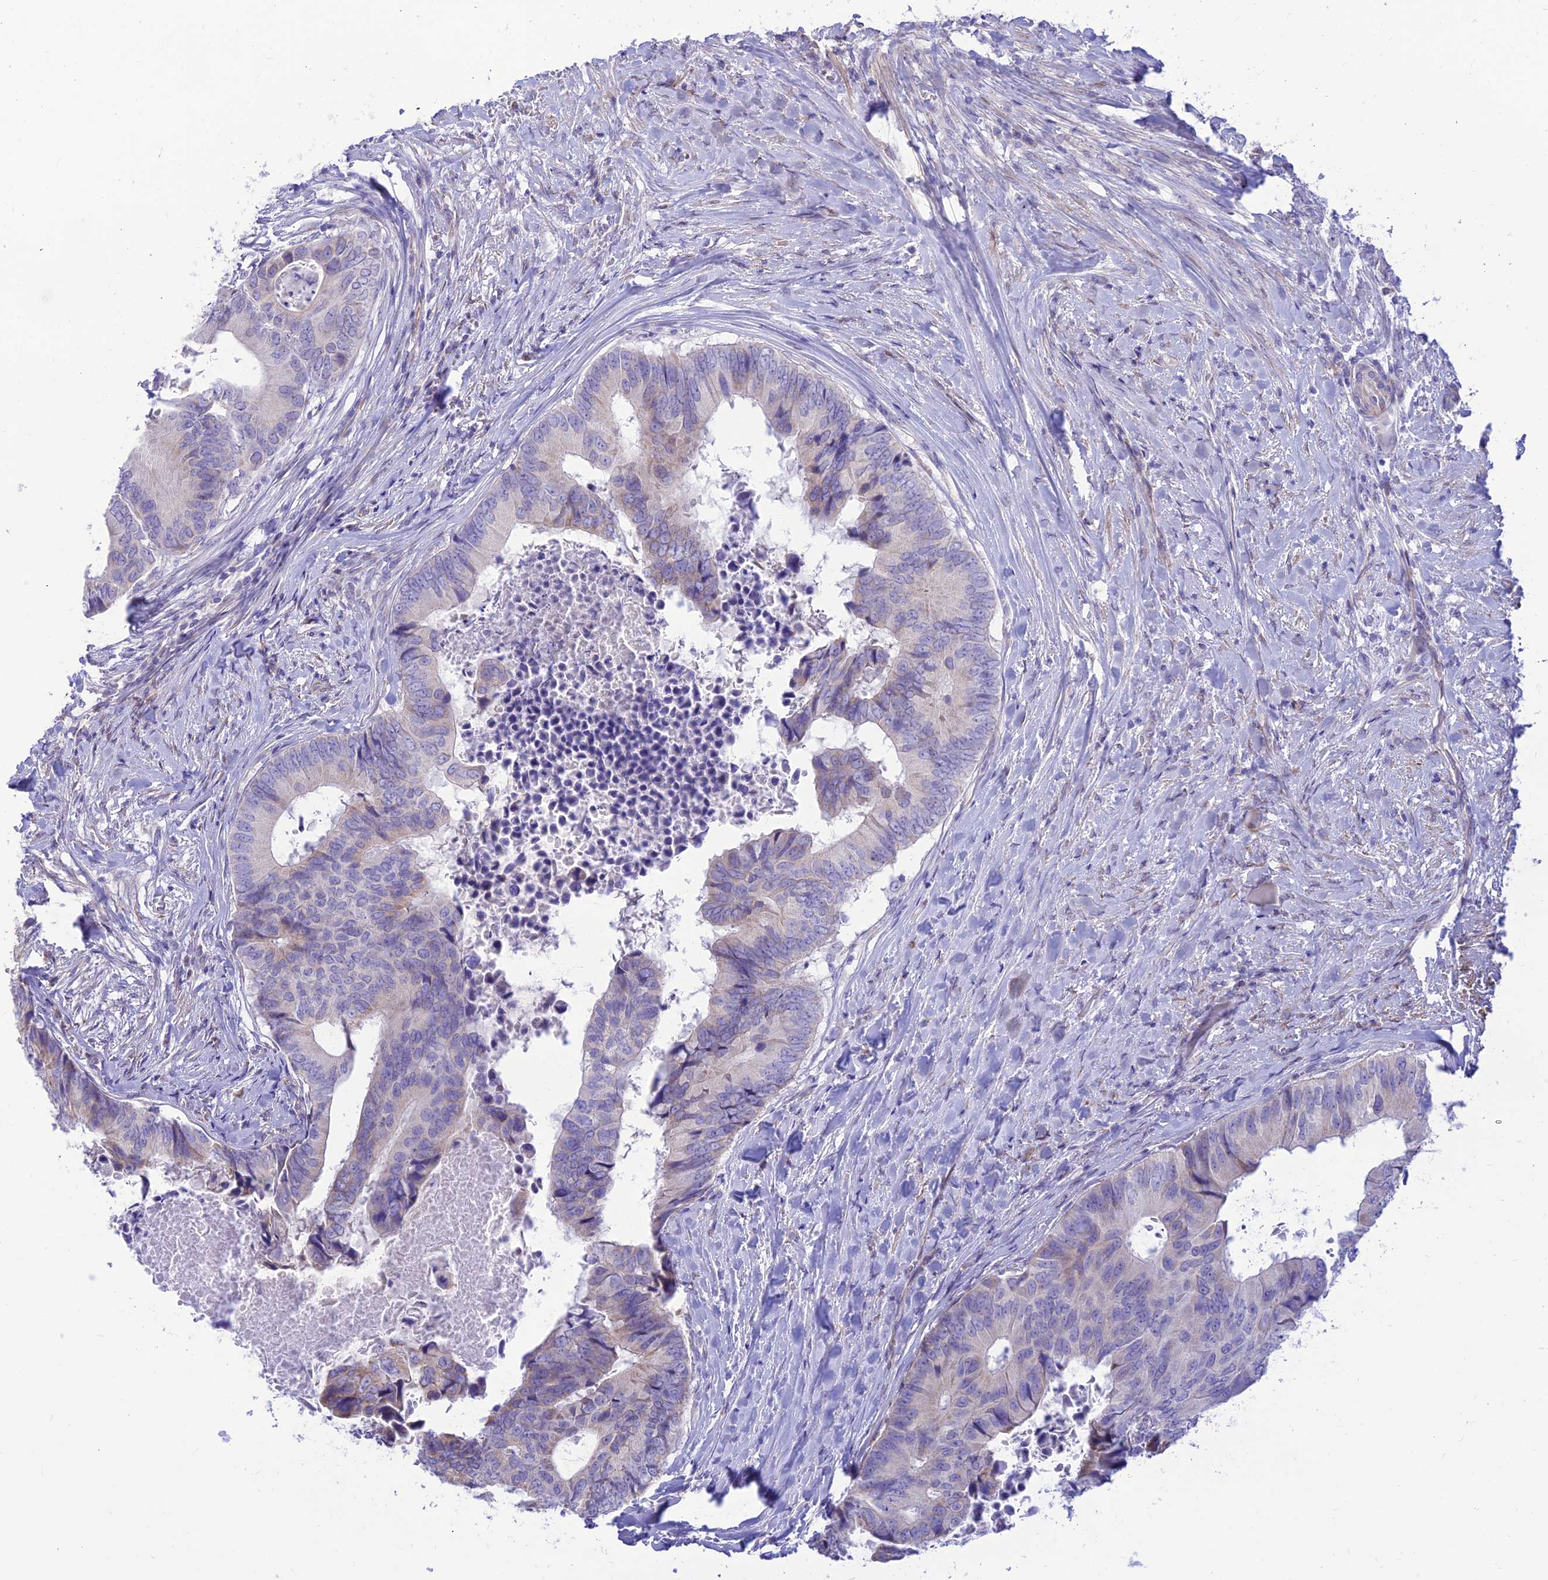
{"staining": {"intensity": "weak", "quantity": "<25%", "location": "cytoplasmic/membranous"}, "tissue": "colorectal cancer", "cell_type": "Tumor cells", "image_type": "cancer", "snomed": [{"axis": "morphology", "description": "Adenocarcinoma, NOS"}, {"axis": "topography", "description": "Colon"}], "caption": "IHC micrograph of human colorectal cancer (adenocarcinoma) stained for a protein (brown), which reveals no positivity in tumor cells.", "gene": "FAM186B", "patient": {"sex": "male", "age": 85}}